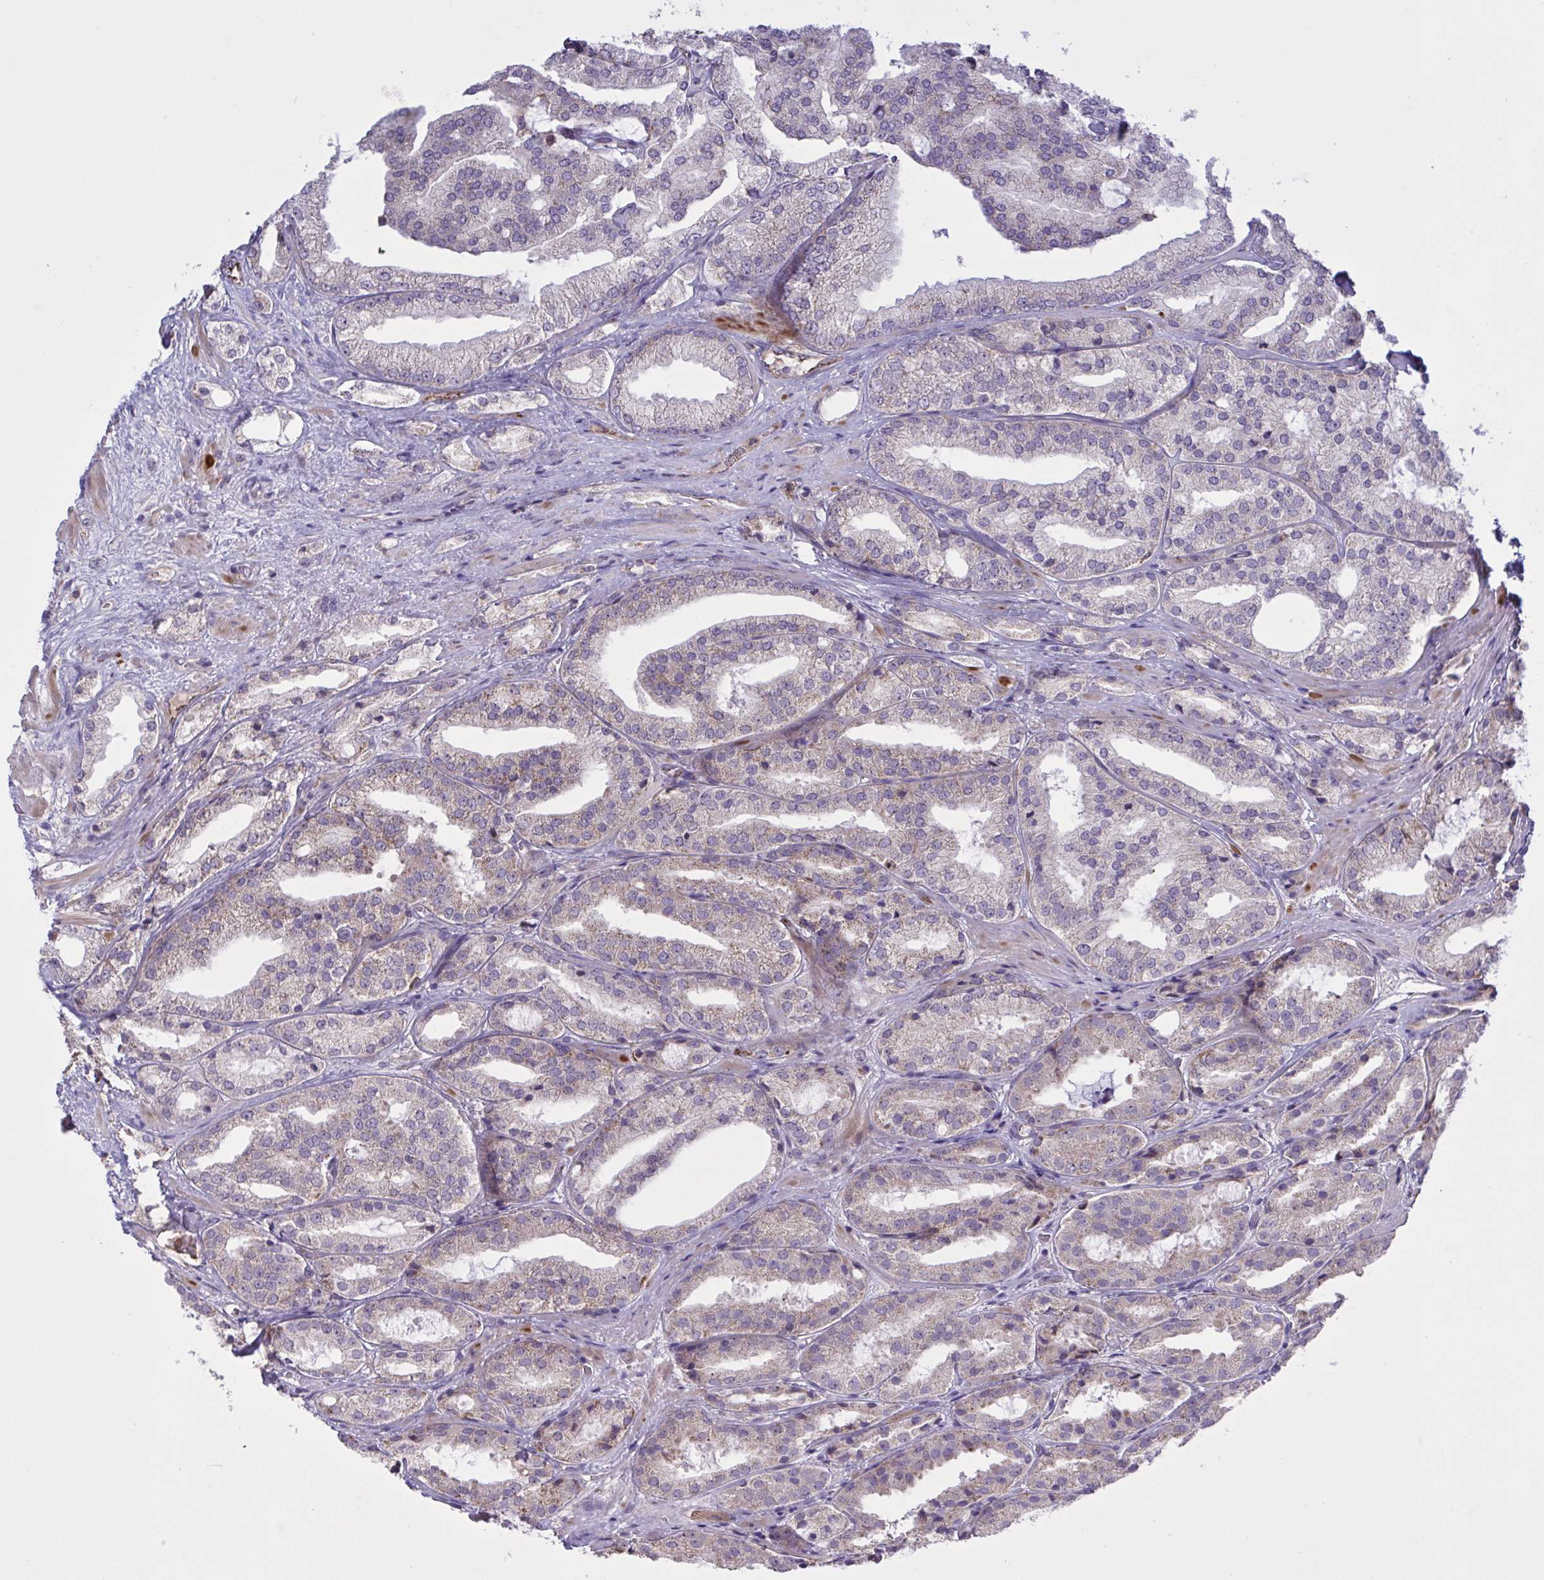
{"staining": {"intensity": "weak", "quantity": "25%-75%", "location": "cytoplasmic/membranous"}, "tissue": "prostate cancer", "cell_type": "Tumor cells", "image_type": "cancer", "snomed": [{"axis": "morphology", "description": "Adenocarcinoma, High grade"}, {"axis": "topography", "description": "Prostate"}], "caption": "Prostate cancer (adenocarcinoma (high-grade)) stained for a protein demonstrates weak cytoplasmic/membranous positivity in tumor cells. Using DAB (3,3'-diaminobenzidine) (brown) and hematoxylin (blue) stains, captured at high magnification using brightfield microscopy.", "gene": "CD101", "patient": {"sex": "male", "age": 68}}